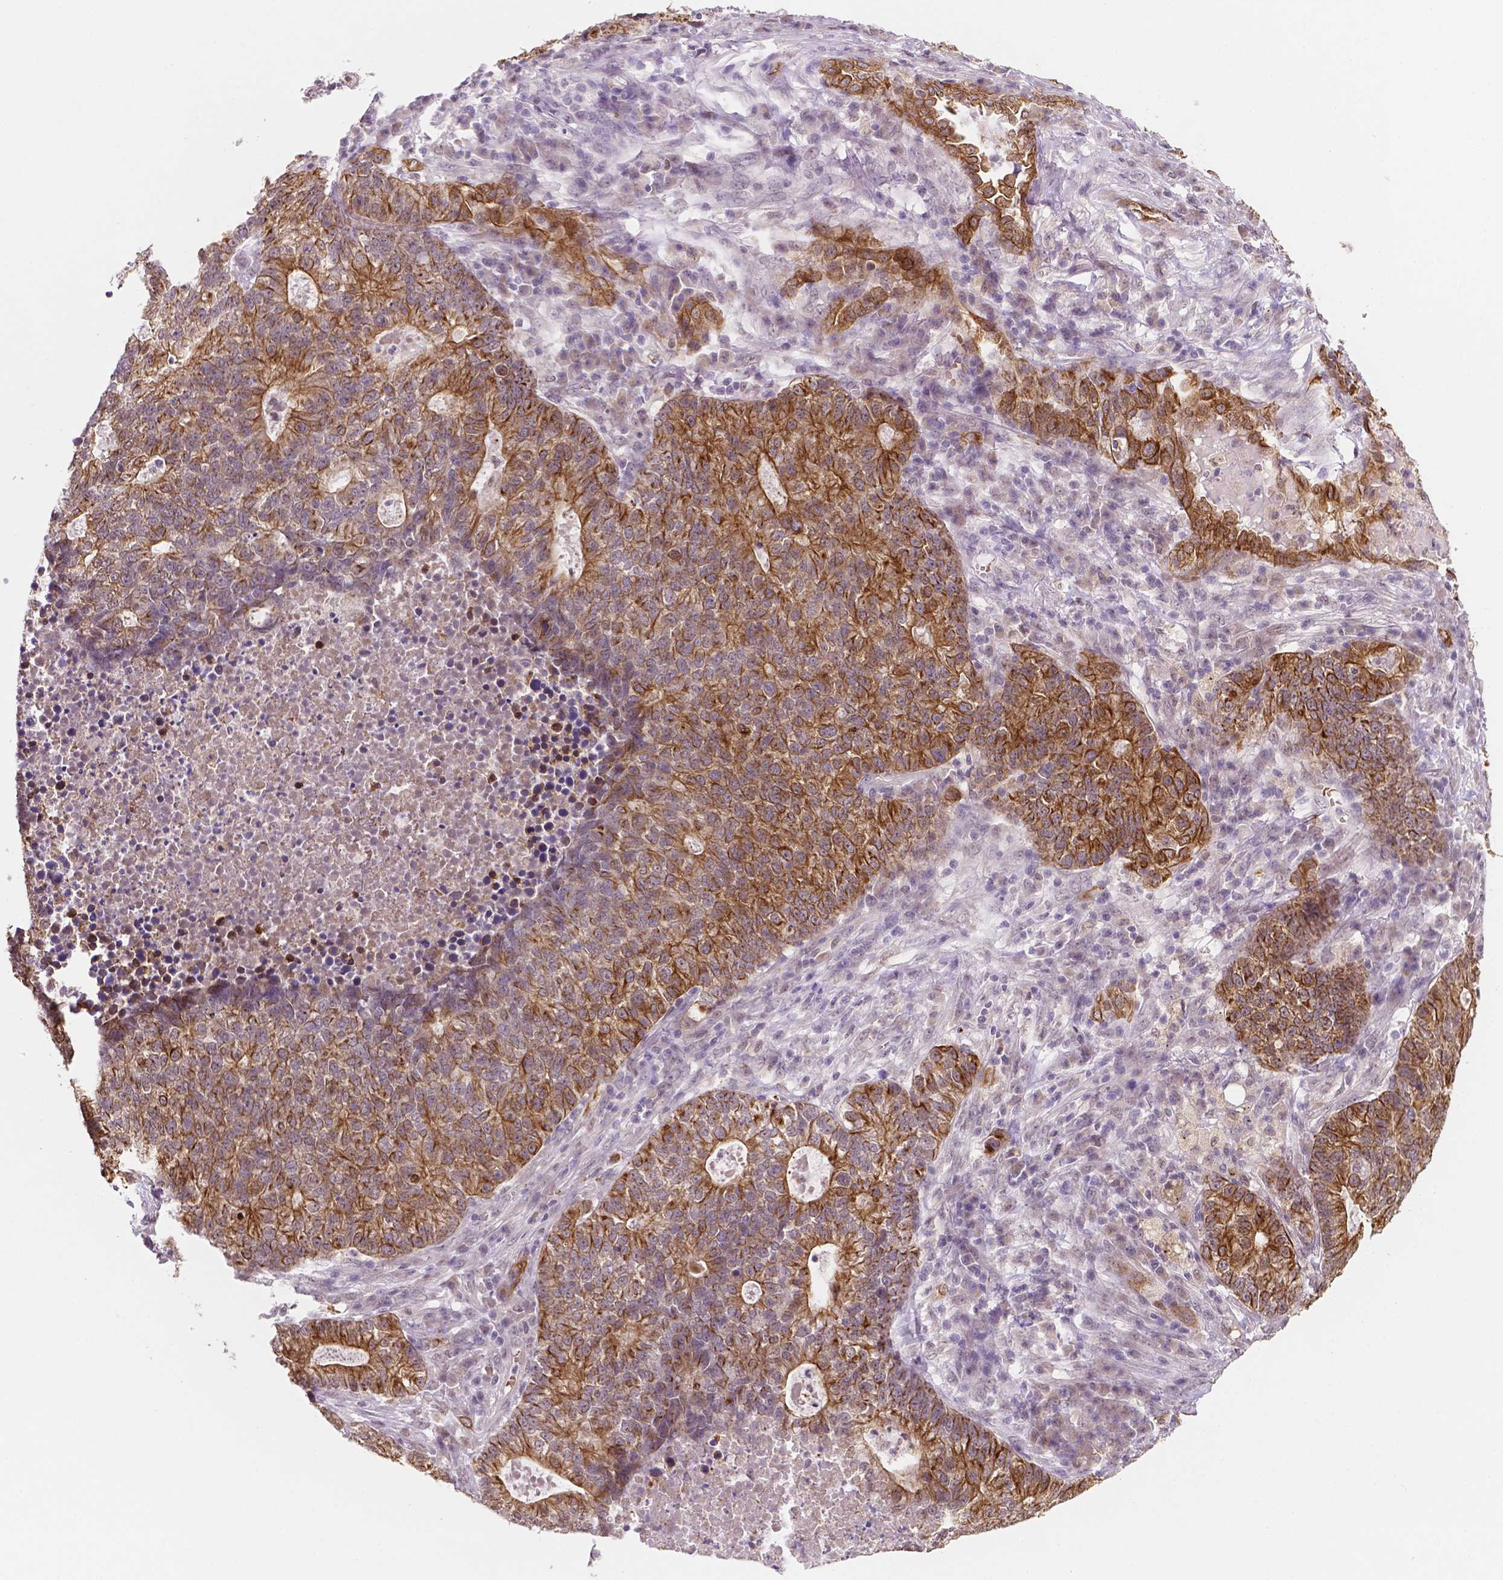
{"staining": {"intensity": "moderate", "quantity": ">75%", "location": "cytoplasmic/membranous"}, "tissue": "lung cancer", "cell_type": "Tumor cells", "image_type": "cancer", "snomed": [{"axis": "morphology", "description": "Adenocarcinoma, NOS"}, {"axis": "topography", "description": "Lung"}], "caption": "Moderate cytoplasmic/membranous positivity for a protein is seen in about >75% of tumor cells of lung cancer (adenocarcinoma) using immunohistochemistry.", "gene": "SHLD3", "patient": {"sex": "male", "age": 57}}